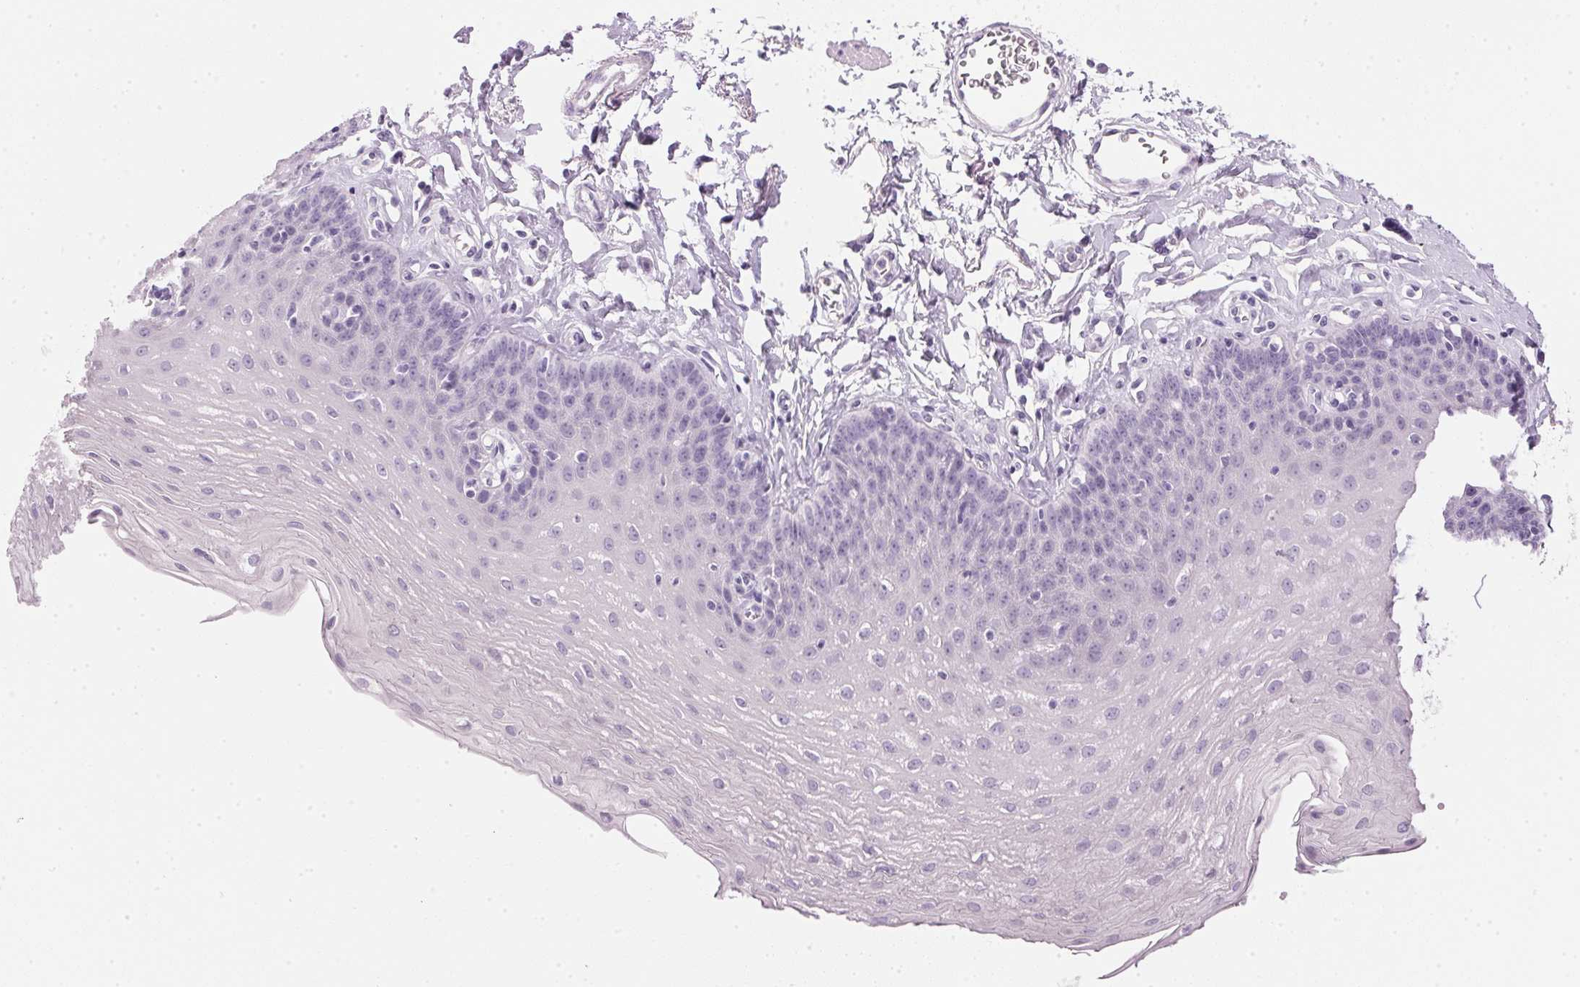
{"staining": {"intensity": "negative", "quantity": "none", "location": "none"}, "tissue": "esophagus", "cell_type": "Squamous epithelial cells", "image_type": "normal", "snomed": [{"axis": "morphology", "description": "Normal tissue, NOS"}, {"axis": "topography", "description": "Esophagus"}], "caption": "An immunohistochemistry histopathology image of benign esophagus is shown. There is no staining in squamous epithelial cells of esophagus.", "gene": "IGFBP1", "patient": {"sex": "female", "age": 81}}